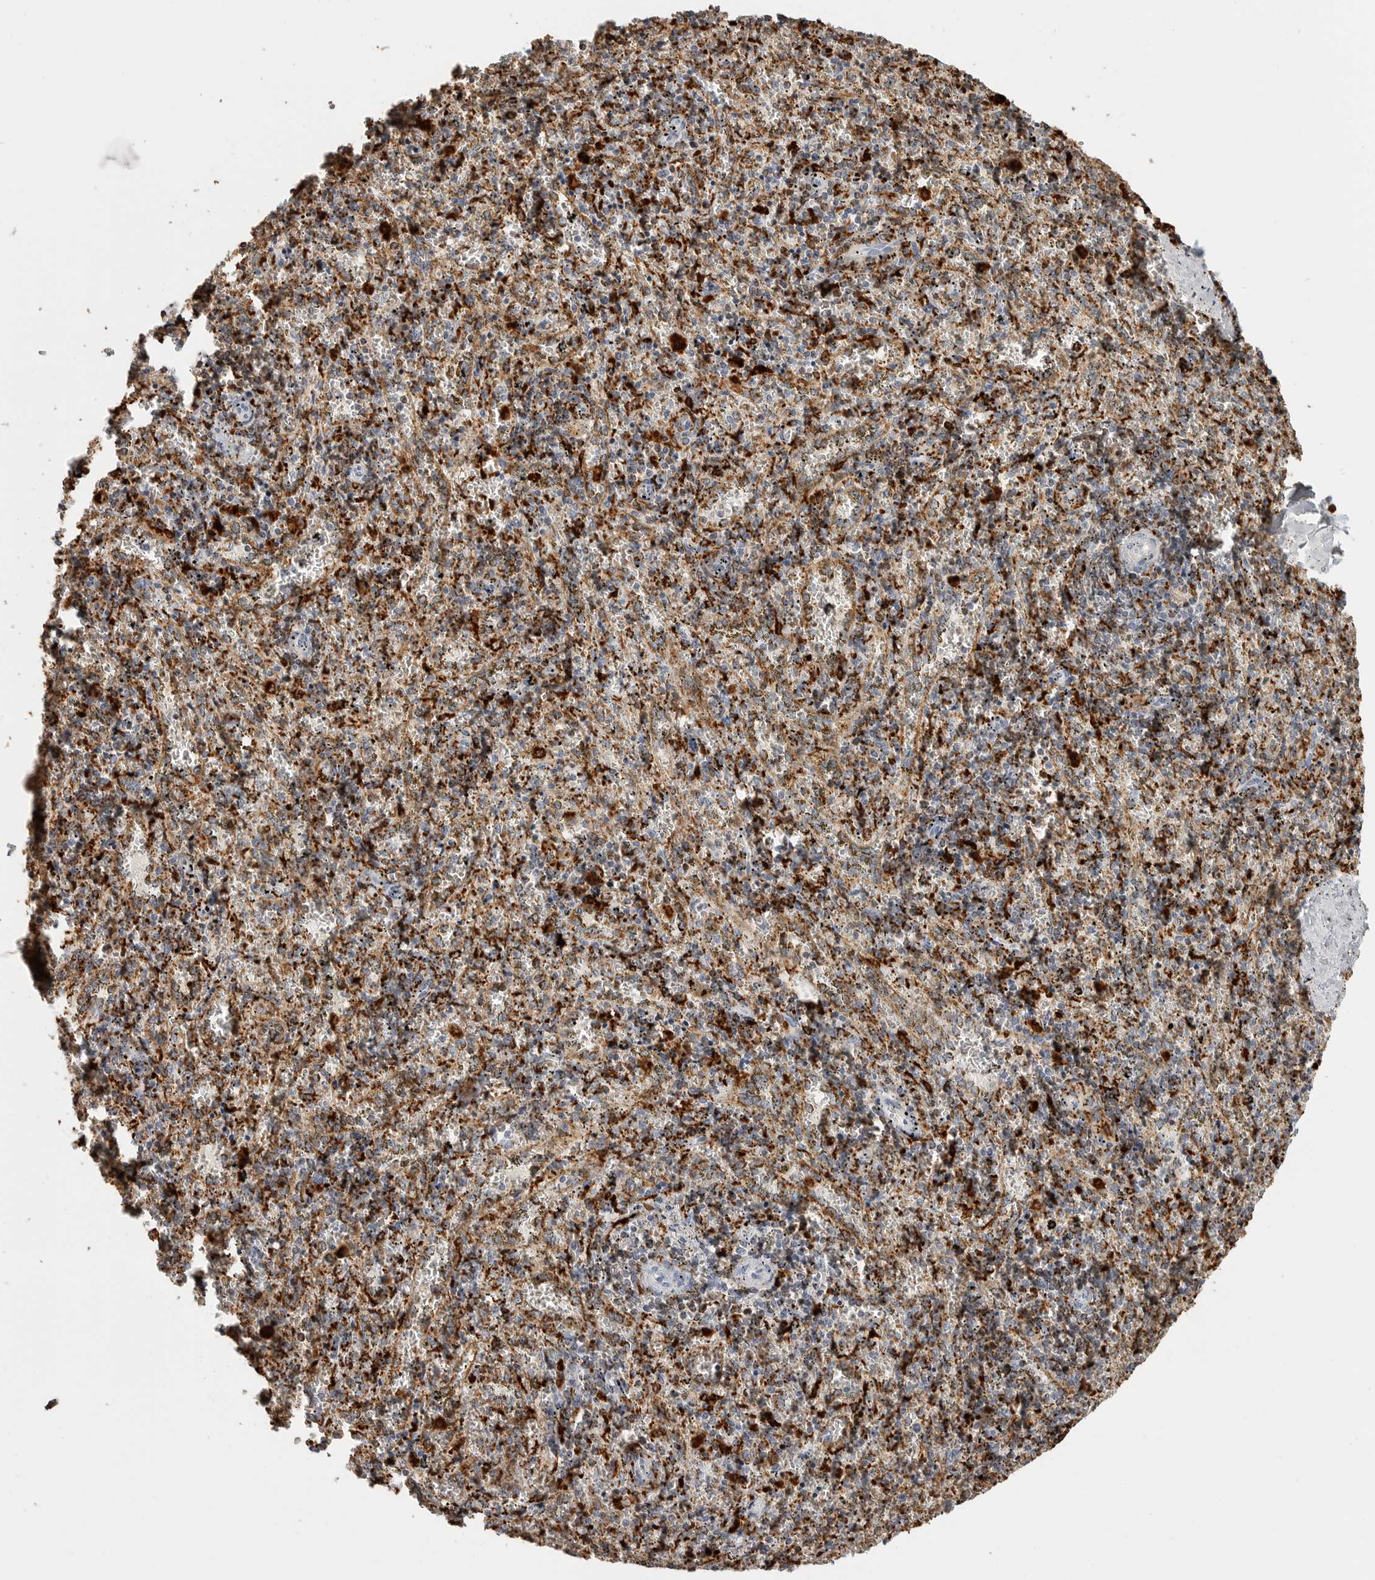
{"staining": {"intensity": "strong", "quantity": "25%-75%", "location": "cytoplasmic/membranous"}, "tissue": "spleen", "cell_type": "Cells in red pulp", "image_type": "normal", "snomed": [{"axis": "morphology", "description": "Normal tissue, NOS"}, {"axis": "topography", "description": "Spleen"}], "caption": "Protein expression analysis of normal spleen demonstrates strong cytoplasmic/membranous staining in about 25%-75% of cells in red pulp. The staining was performed using DAB, with brown indicating positive protein expression. Nuclei are stained blue with hematoxylin.", "gene": "IFI30", "patient": {"sex": "male", "age": 11}}